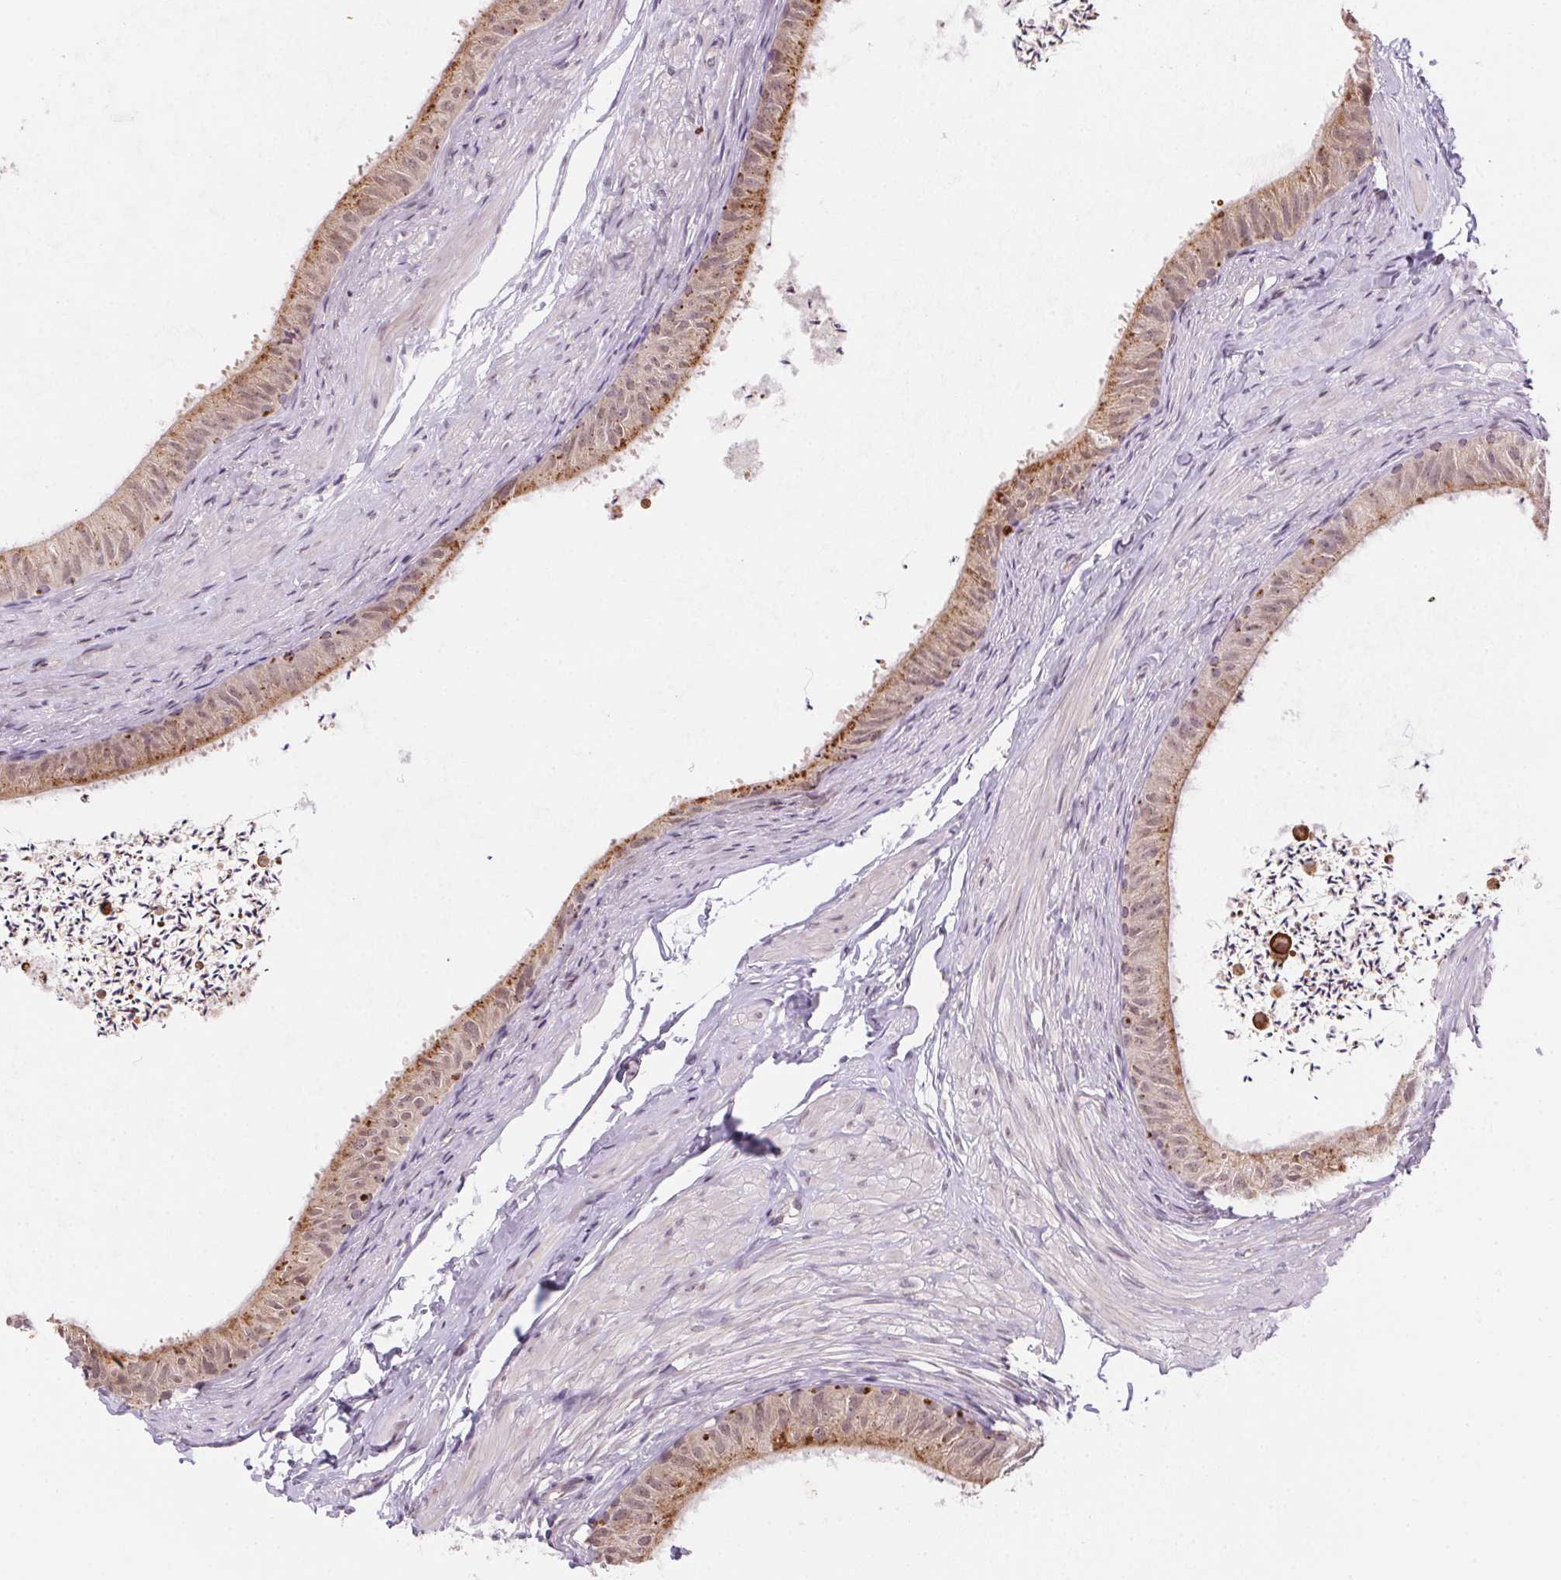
{"staining": {"intensity": "moderate", "quantity": ">75%", "location": "cytoplasmic/membranous"}, "tissue": "epididymis", "cell_type": "Glandular cells", "image_type": "normal", "snomed": [{"axis": "morphology", "description": "Normal tissue, NOS"}, {"axis": "topography", "description": "Epididymis, spermatic cord, NOS"}, {"axis": "topography", "description": "Epididymis"}, {"axis": "topography", "description": "Peripheral nerve tissue"}], "caption": "Protein staining by immunohistochemistry demonstrates moderate cytoplasmic/membranous staining in approximately >75% of glandular cells in benign epididymis.", "gene": "METTL13", "patient": {"sex": "male", "age": 29}}